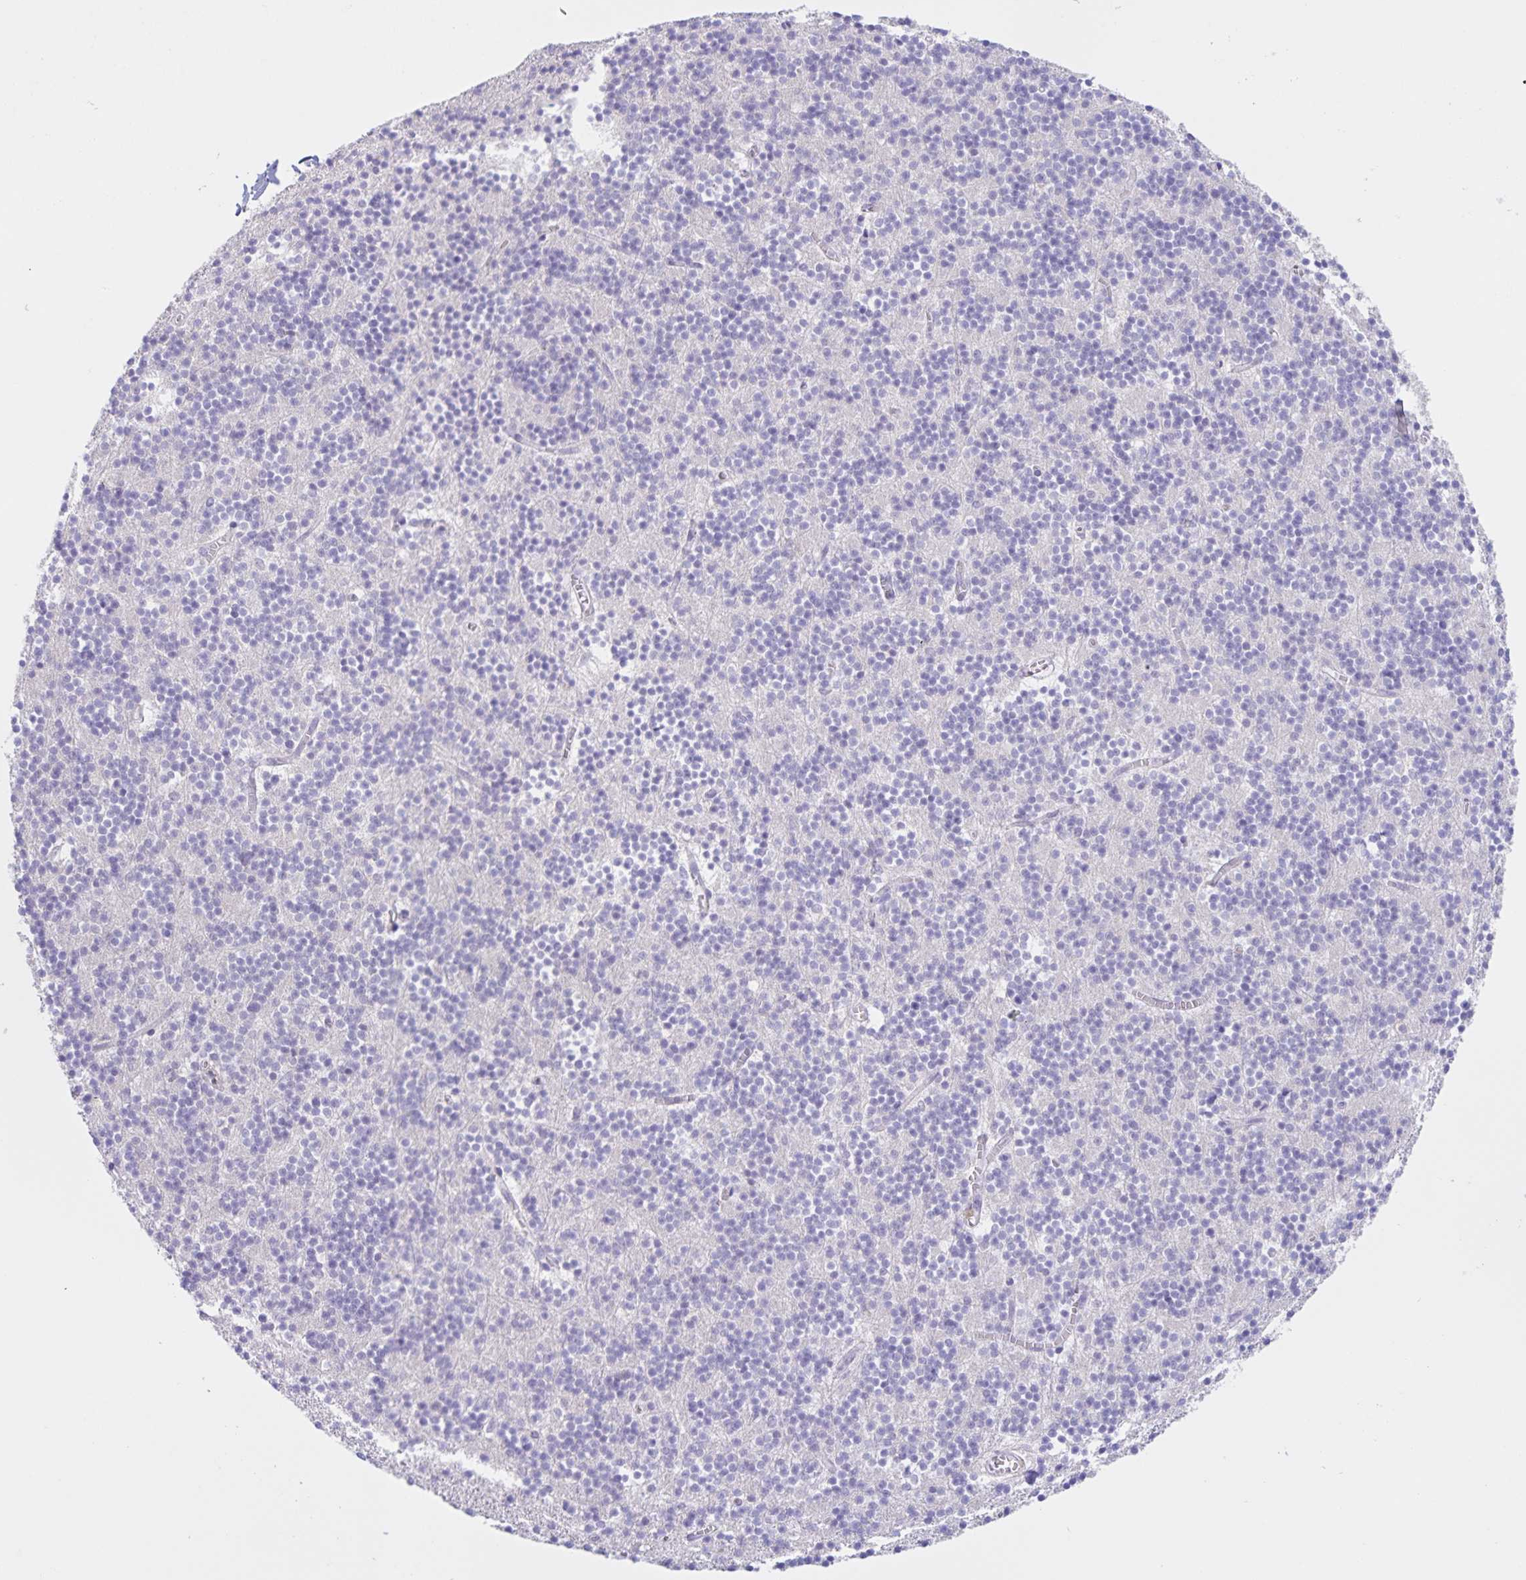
{"staining": {"intensity": "negative", "quantity": "none", "location": "none"}, "tissue": "cerebellum", "cell_type": "Cells in granular layer", "image_type": "normal", "snomed": [{"axis": "morphology", "description": "Normal tissue, NOS"}, {"axis": "topography", "description": "Cerebellum"}], "caption": "Immunohistochemical staining of benign cerebellum displays no significant positivity in cells in granular layer.", "gene": "DMGDH", "patient": {"sex": "male", "age": 54}}